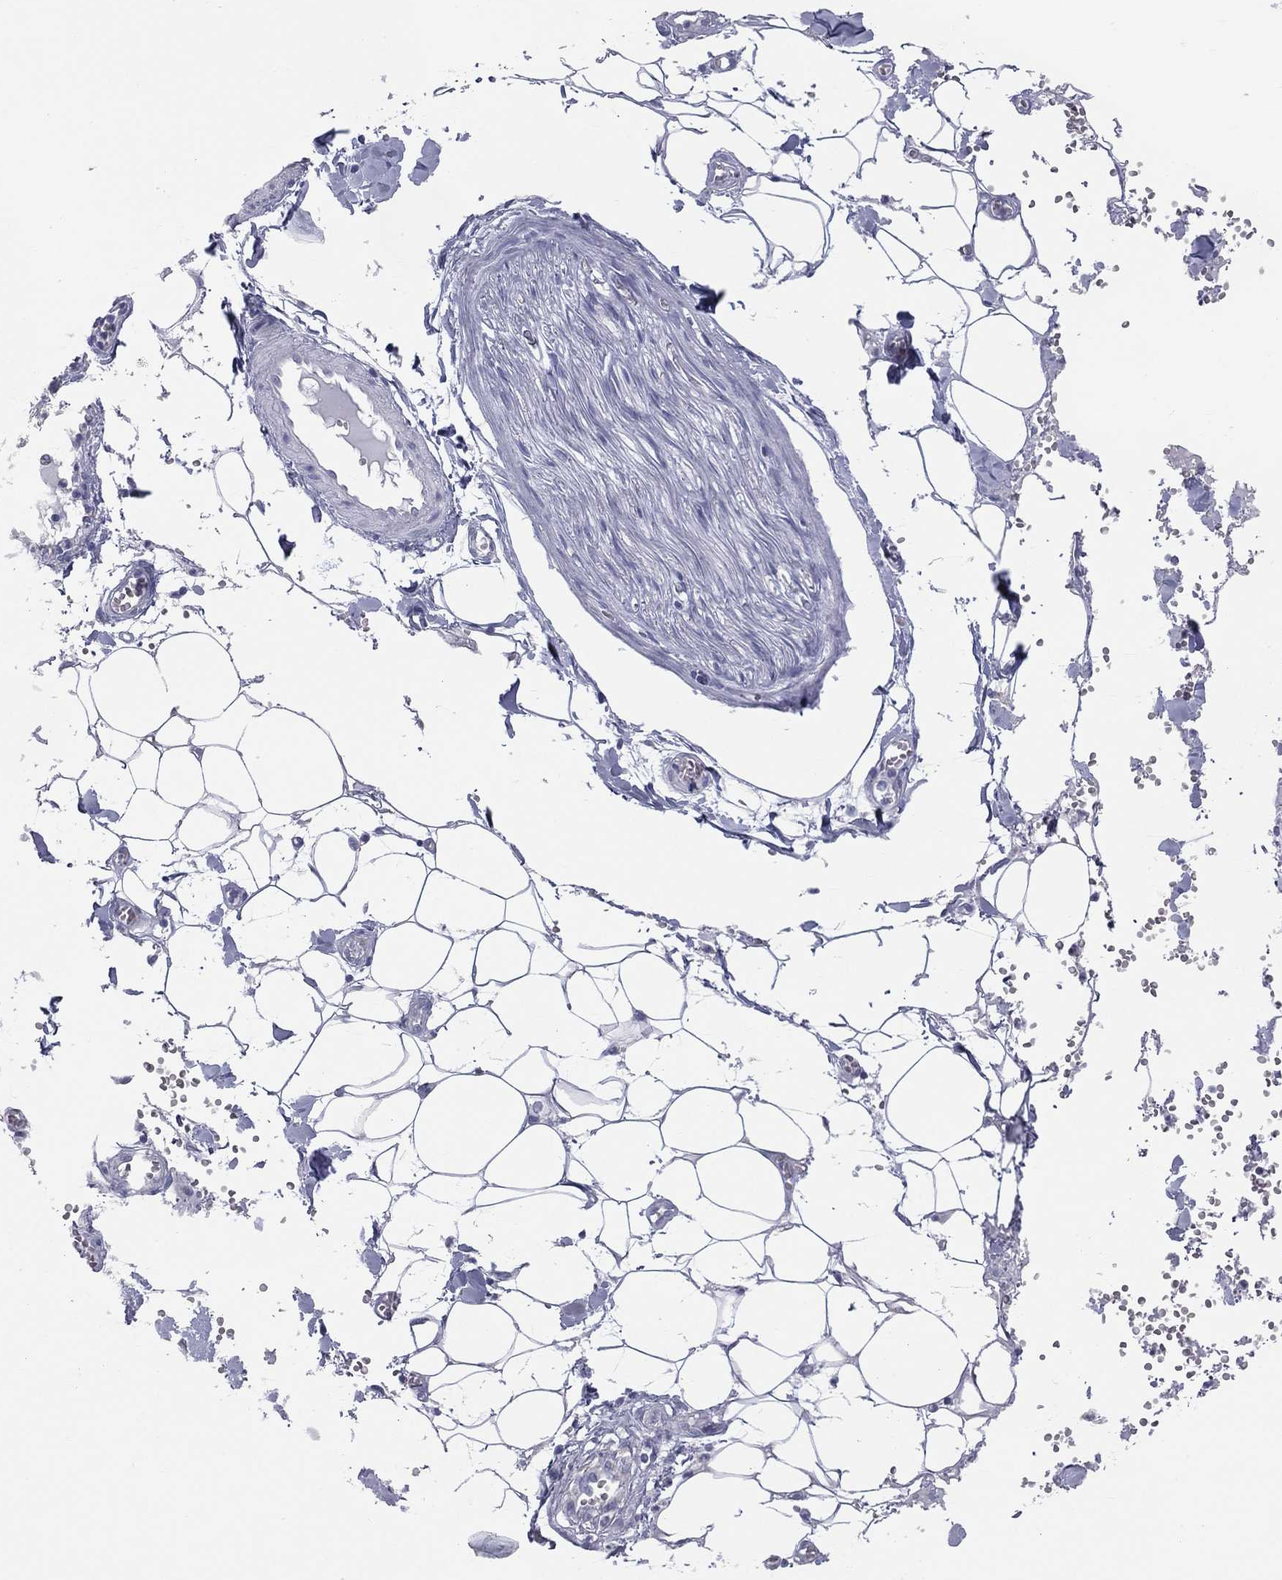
{"staining": {"intensity": "negative", "quantity": "none", "location": "none"}, "tissue": "adipose tissue", "cell_type": "Adipocytes", "image_type": "normal", "snomed": [{"axis": "morphology", "description": "Normal tissue, NOS"}, {"axis": "morphology", "description": "Squamous cell carcinoma, NOS"}, {"axis": "topography", "description": "Cartilage tissue"}, {"axis": "topography", "description": "Lung"}], "caption": "Immunohistochemistry photomicrograph of normal human adipose tissue stained for a protein (brown), which shows no staining in adipocytes.", "gene": "MLN", "patient": {"sex": "male", "age": 66}}